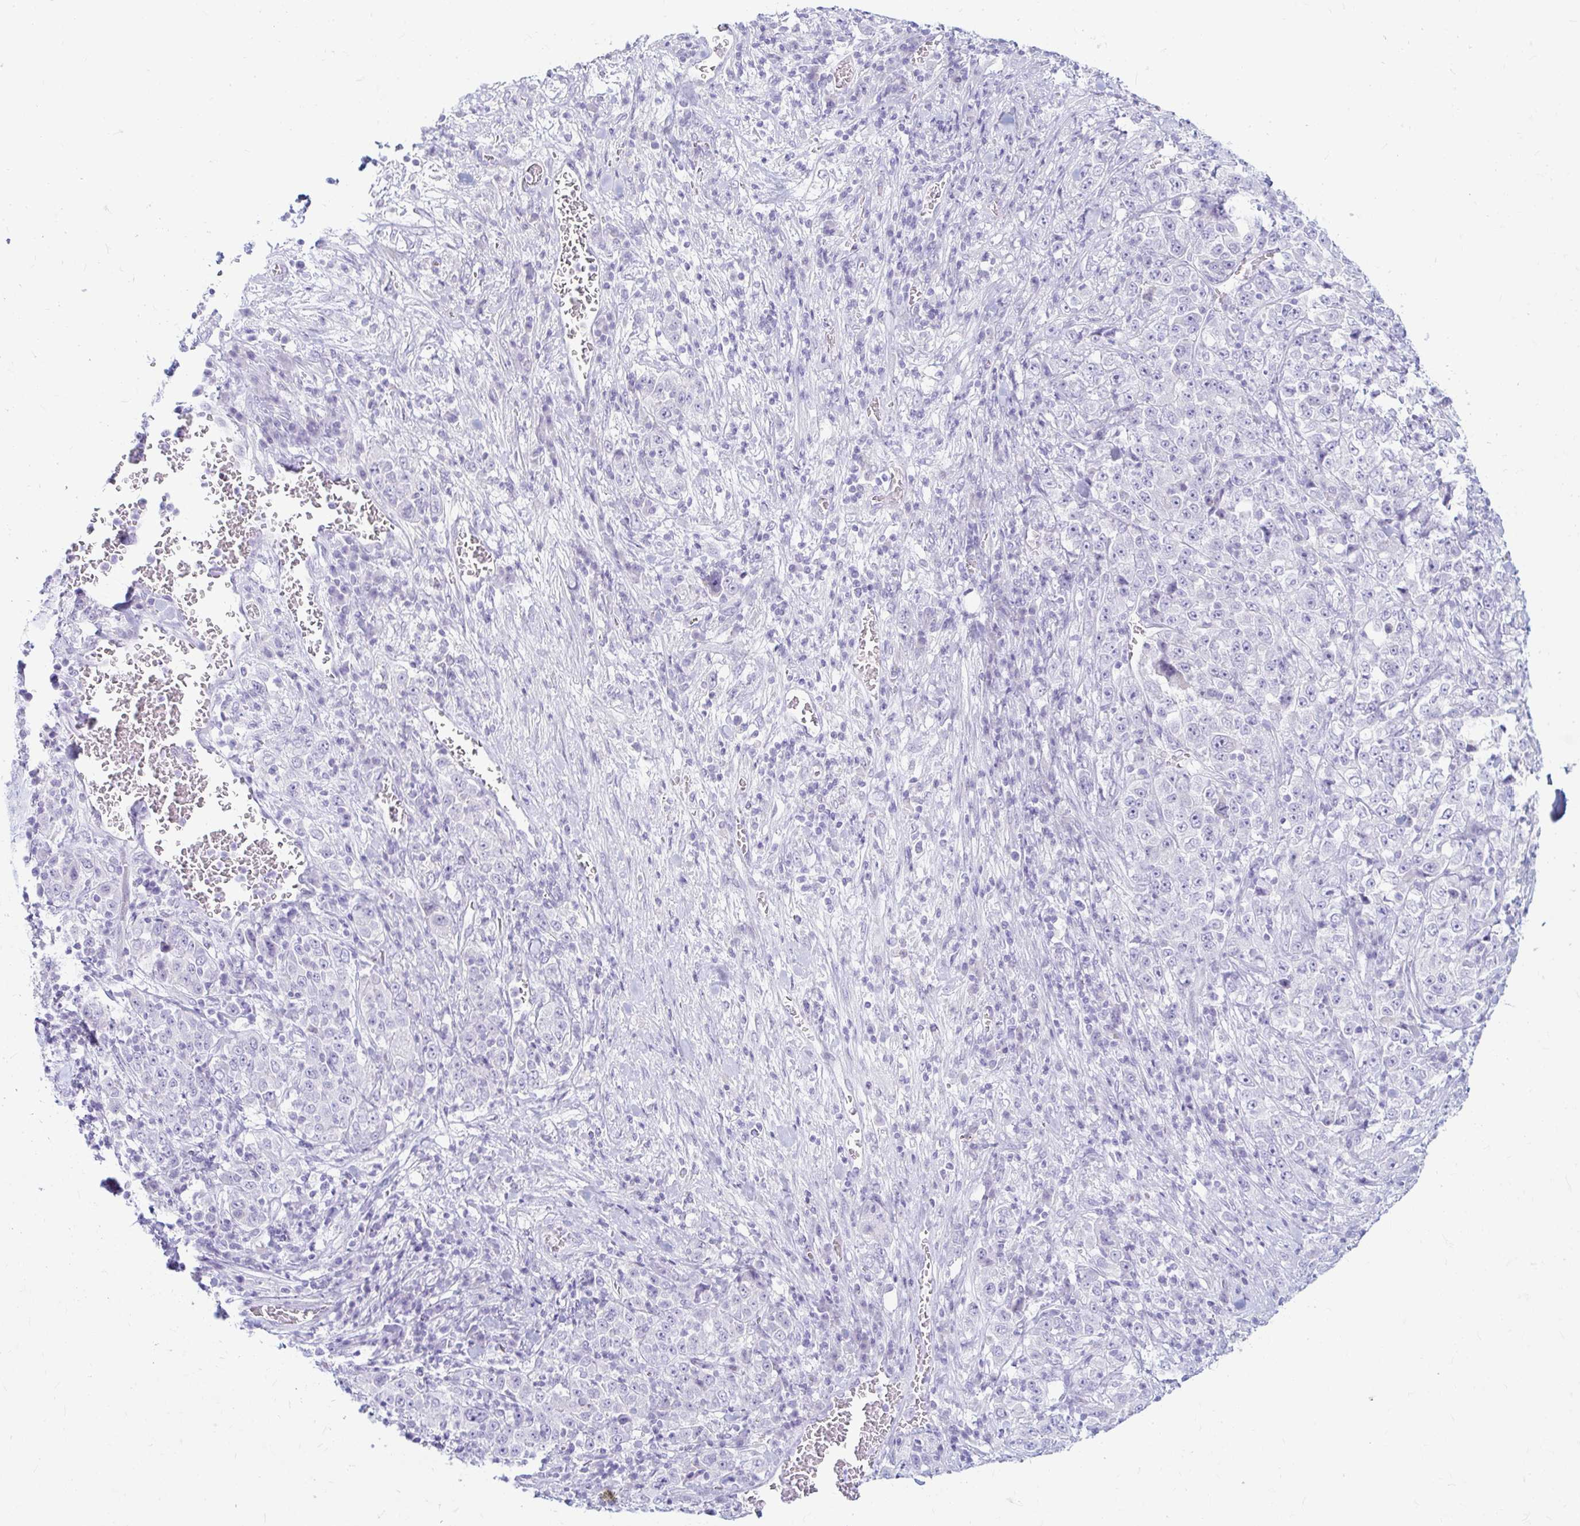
{"staining": {"intensity": "negative", "quantity": "none", "location": "none"}, "tissue": "stomach cancer", "cell_type": "Tumor cells", "image_type": "cancer", "snomed": [{"axis": "morphology", "description": "Normal tissue, NOS"}, {"axis": "morphology", "description": "Adenocarcinoma, NOS"}, {"axis": "topography", "description": "Stomach, upper"}, {"axis": "topography", "description": "Stomach"}], "caption": "Immunohistochemistry histopathology image of neoplastic tissue: human stomach adenocarcinoma stained with DAB (3,3'-diaminobenzidine) demonstrates no significant protein expression in tumor cells.", "gene": "ERICH6", "patient": {"sex": "male", "age": 59}}